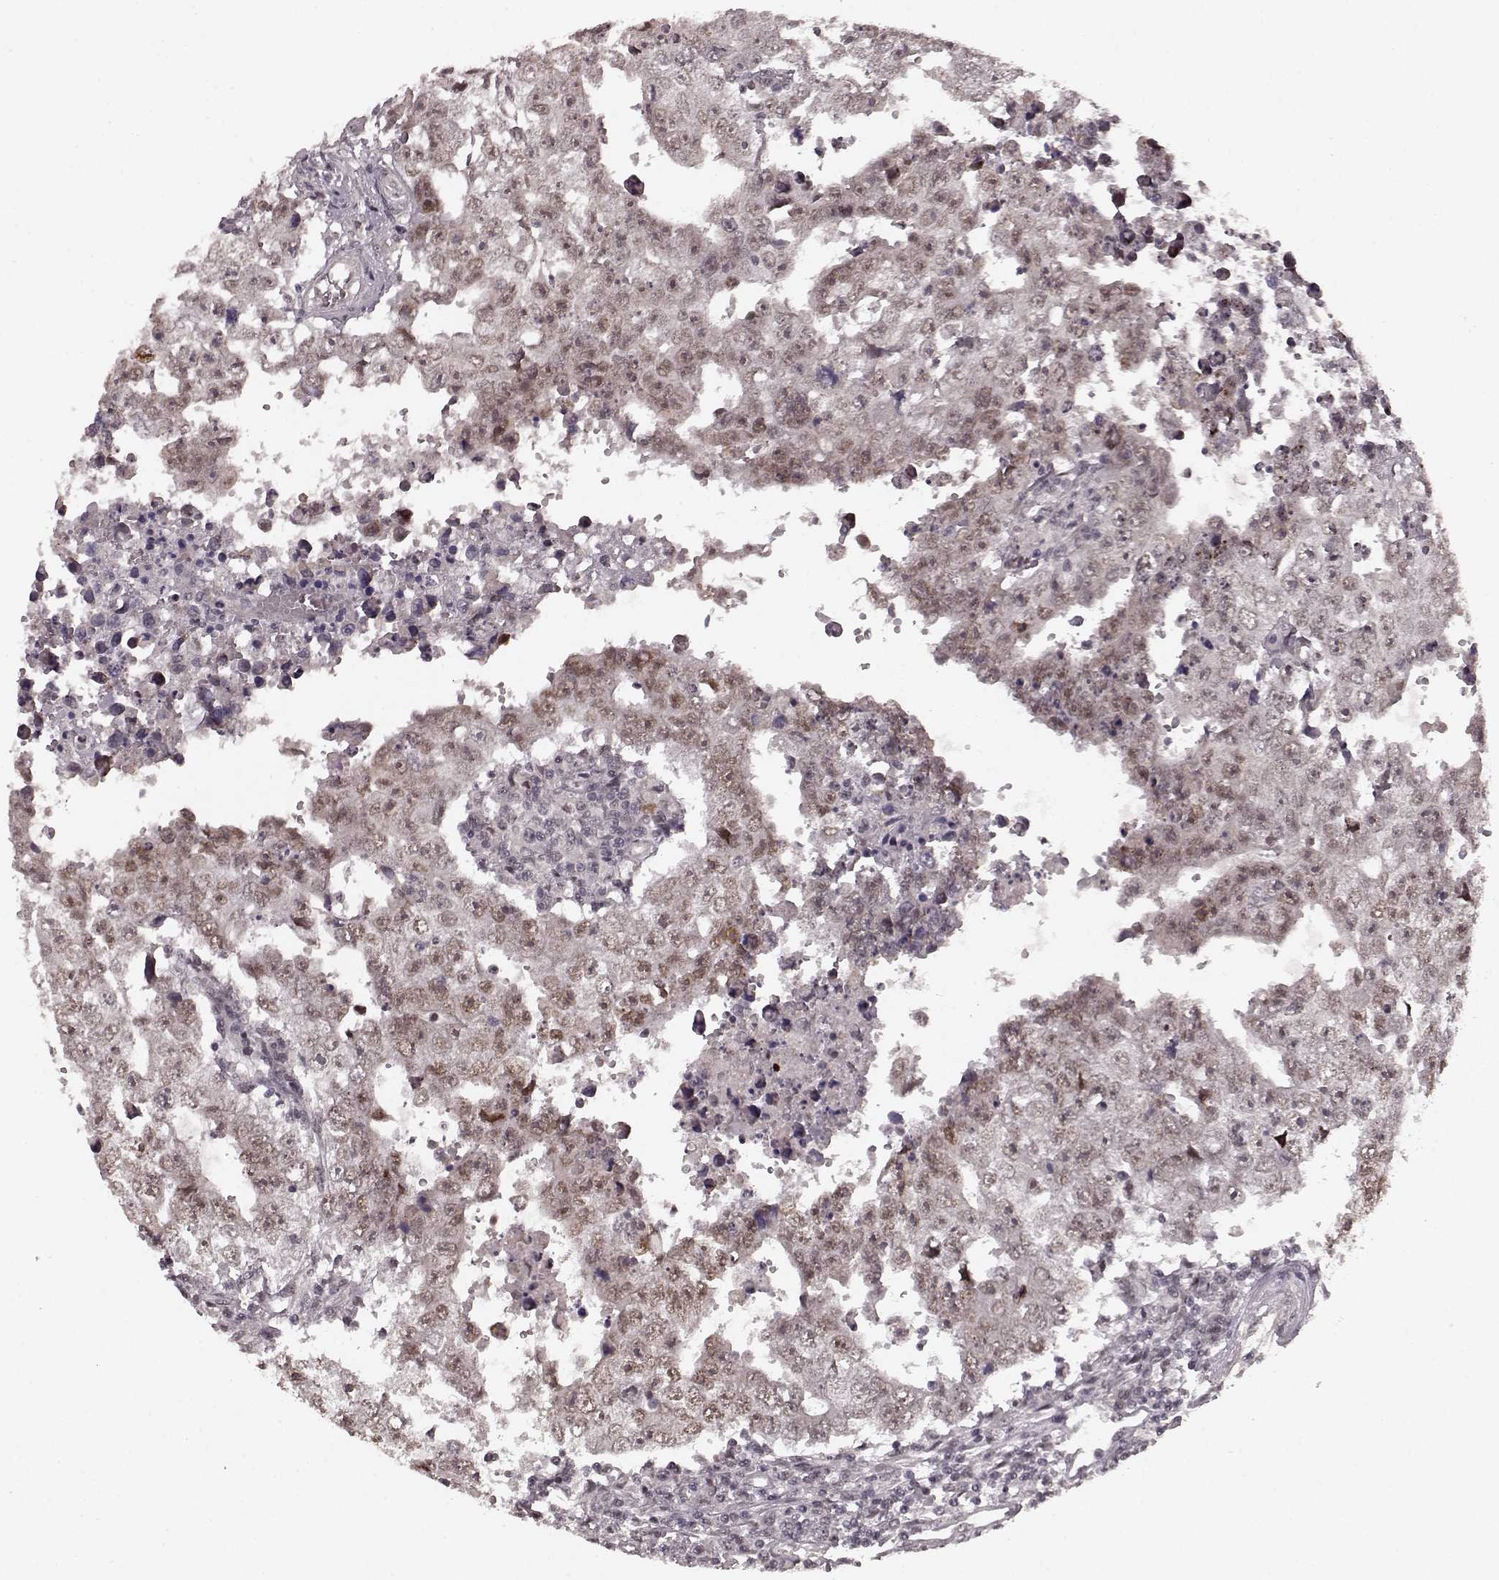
{"staining": {"intensity": "weak", "quantity": ">75%", "location": "nuclear"}, "tissue": "testis cancer", "cell_type": "Tumor cells", "image_type": "cancer", "snomed": [{"axis": "morphology", "description": "Carcinoma, Embryonal, NOS"}, {"axis": "topography", "description": "Testis"}], "caption": "Immunohistochemical staining of human testis embryonal carcinoma shows weak nuclear protein staining in about >75% of tumor cells.", "gene": "PLCB4", "patient": {"sex": "male", "age": 36}}